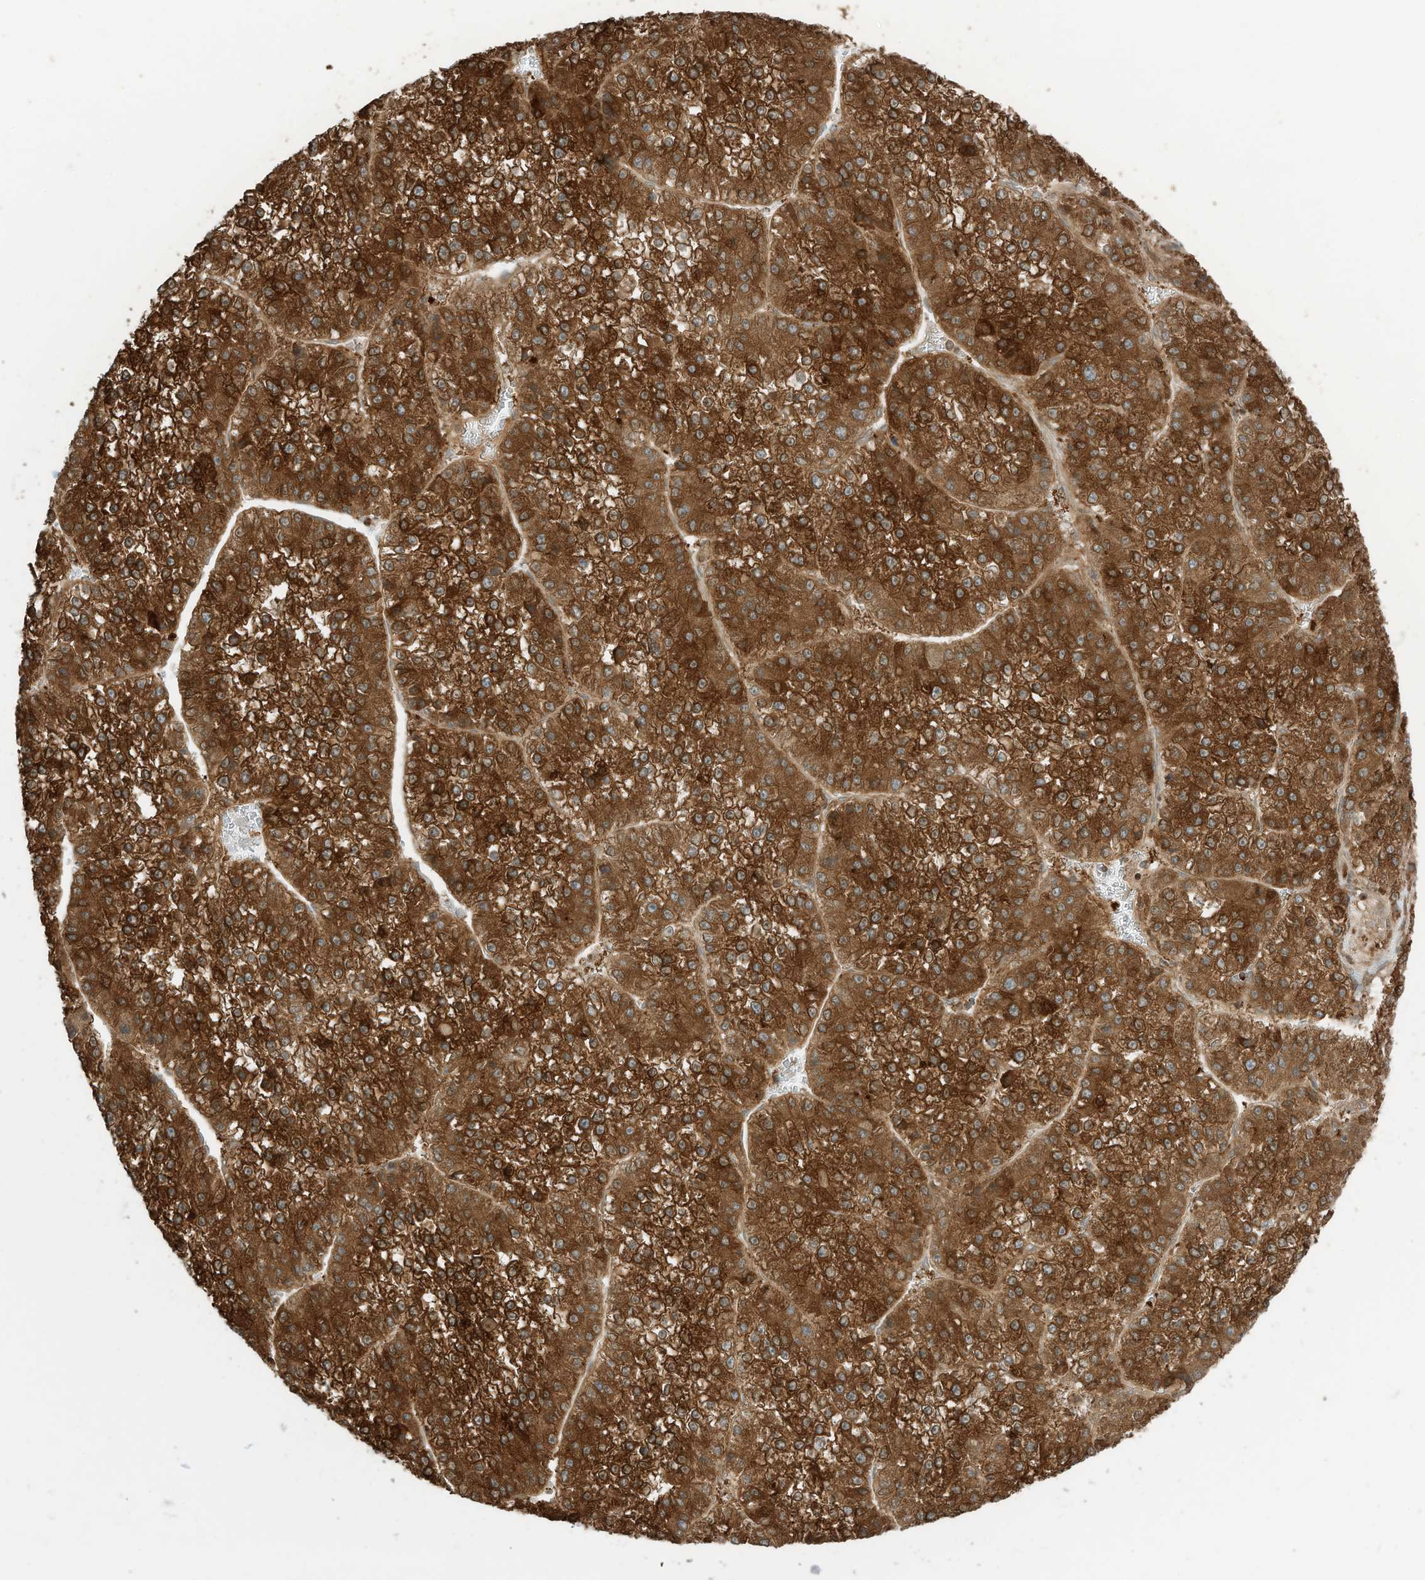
{"staining": {"intensity": "strong", "quantity": ">75%", "location": "cytoplasmic/membranous"}, "tissue": "liver cancer", "cell_type": "Tumor cells", "image_type": "cancer", "snomed": [{"axis": "morphology", "description": "Carcinoma, Hepatocellular, NOS"}, {"axis": "topography", "description": "Liver"}], "caption": "There is high levels of strong cytoplasmic/membranous positivity in tumor cells of liver cancer, as demonstrated by immunohistochemical staining (brown color).", "gene": "SLC25A12", "patient": {"sex": "female", "age": 73}}